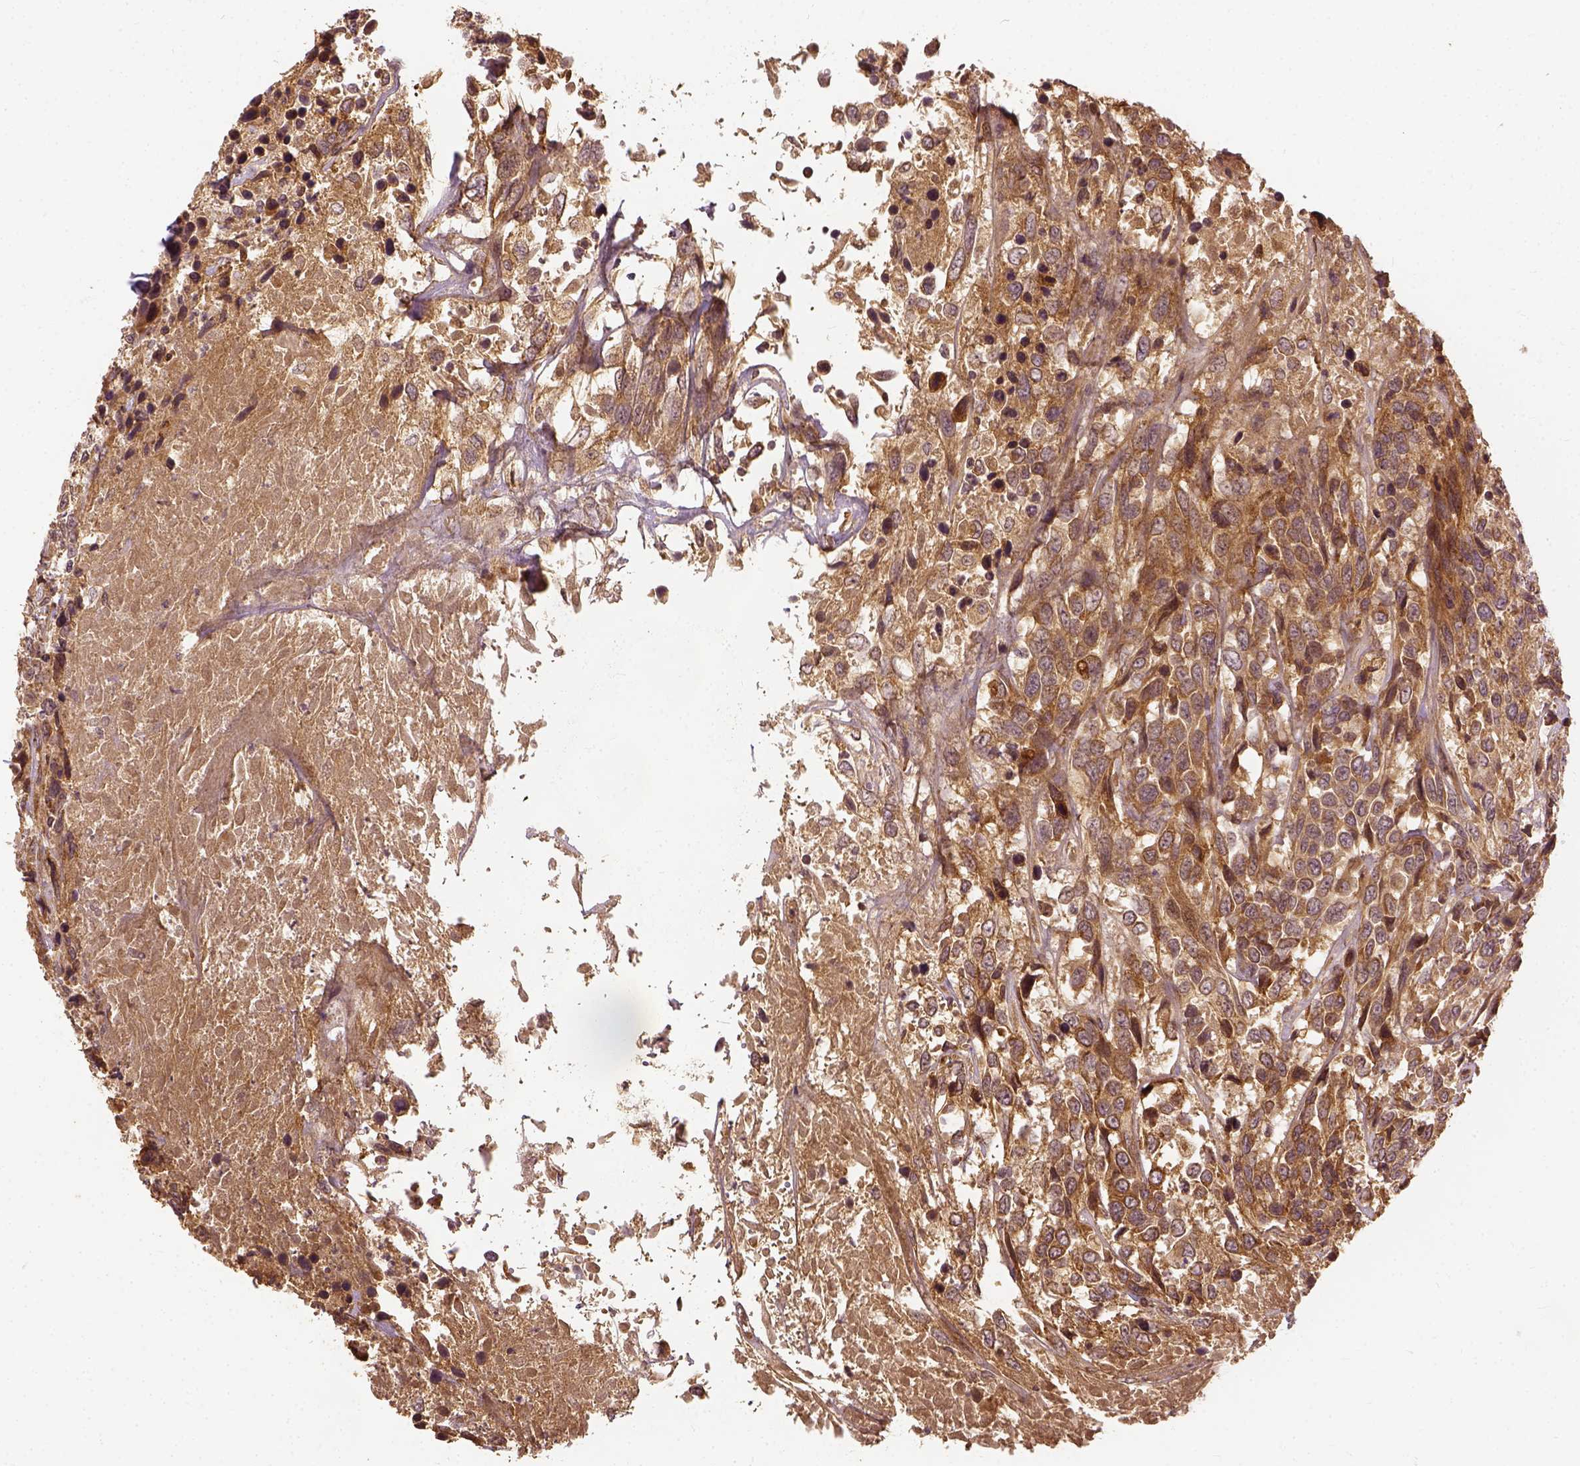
{"staining": {"intensity": "moderate", "quantity": ">75%", "location": "cytoplasmic/membranous"}, "tissue": "urothelial cancer", "cell_type": "Tumor cells", "image_type": "cancer", "snomed": [{"axis": "morphology", "description": "Urothelial carcinoma, High grade"}, {"axis": "topography", "description": "Urinary bladder"}], "caption": "There is medium levels of moderate cytoplasmic/membranous positivity in tumor cells of urothelial carcinoma (high-grade), as demonstrated by immunohistochemical staining (brown color).", "gene": "VEGFA", "patient": {"sex": "female", "age": 70}}